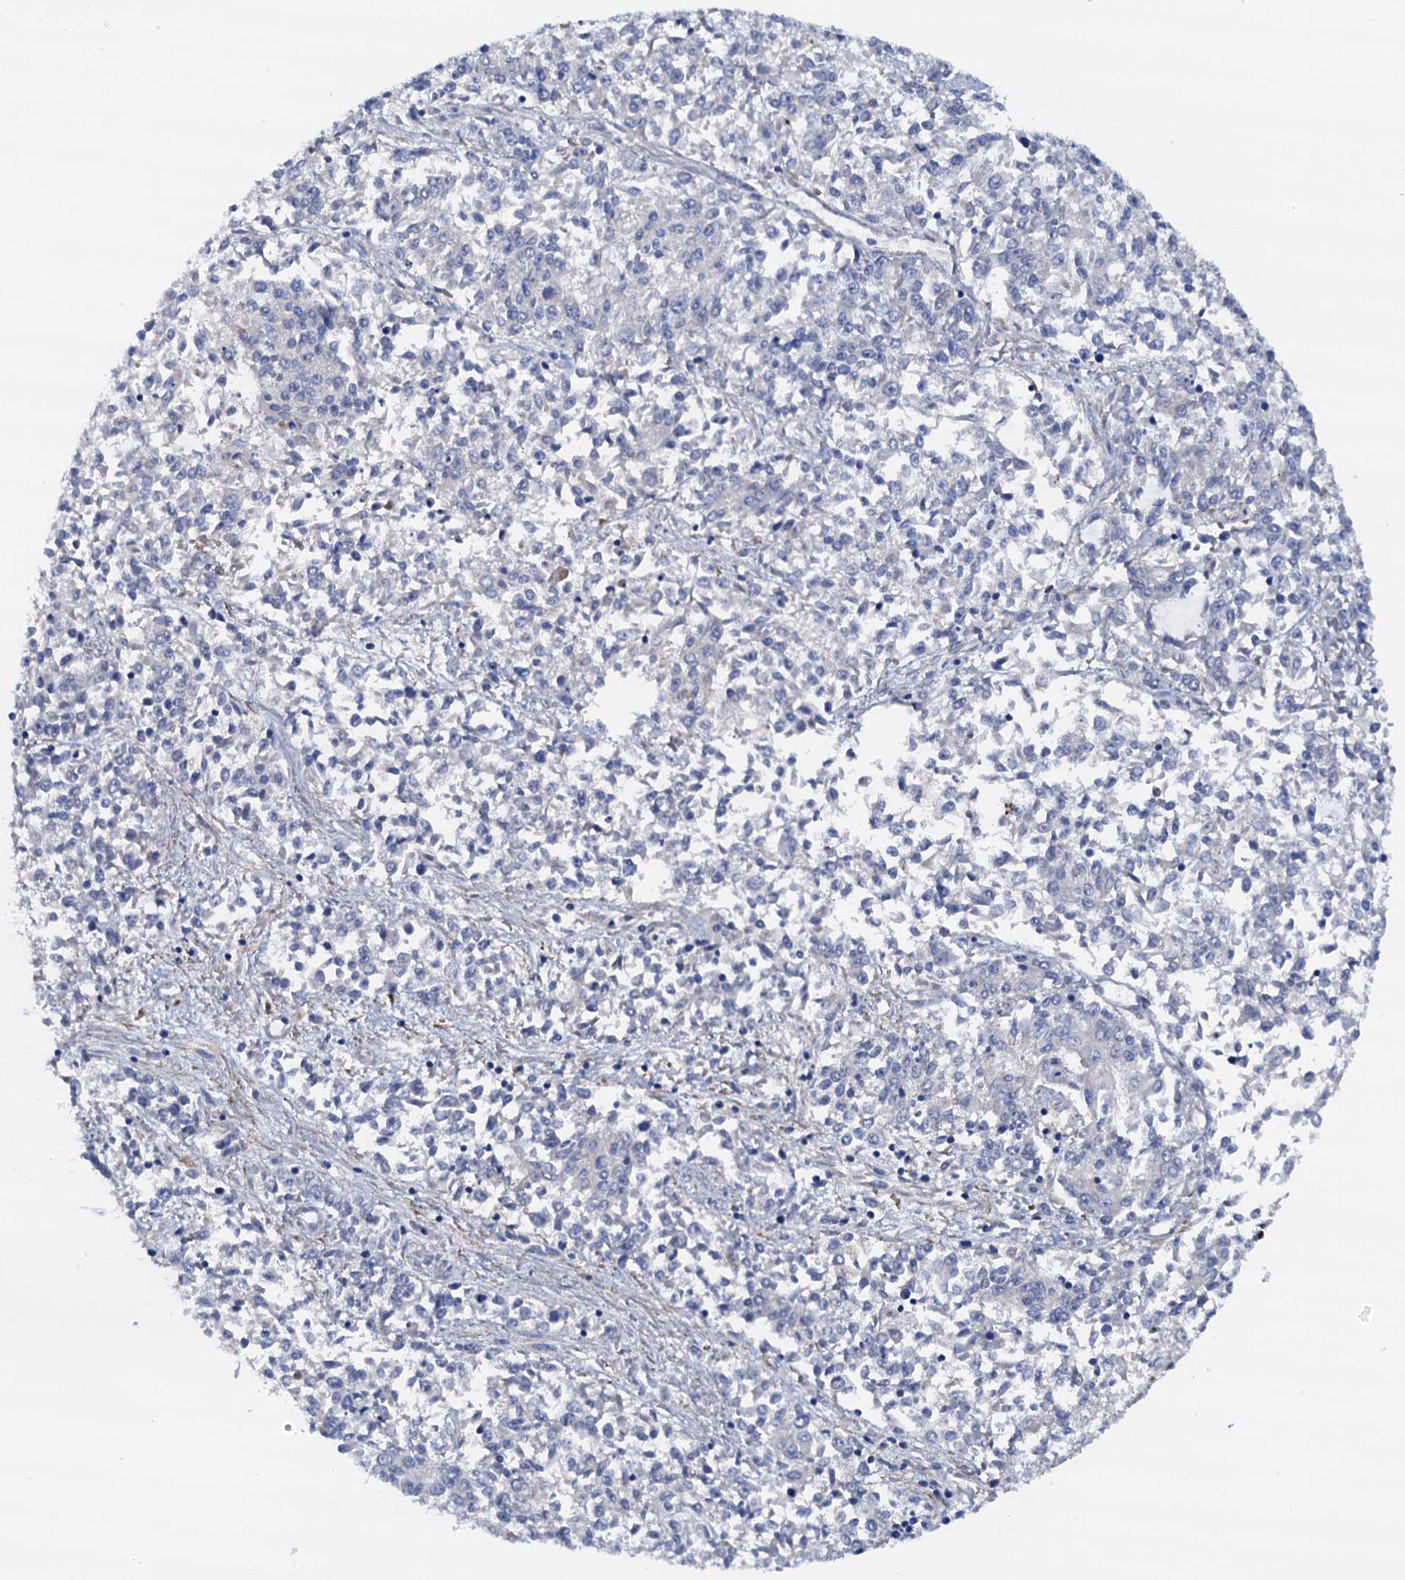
{"staining": {"intensity": "negative", "quantity": "none", "location": "none"}, "tissue": "endometrial cancer", "cell_type": "Tumor cells", "image_type": "cancer", "snomed": [{"axis": "morphology", "description": "Adenocarcinoma, NOS"}, {"axis": "topography", "description": "Endometrium"}], "caption": "IHC of human adenocarcinoma (endometrial) displays no positivity in tumor cells.", "gene": "RASSF9", "patient": {"sex": "female", "age": 50}}